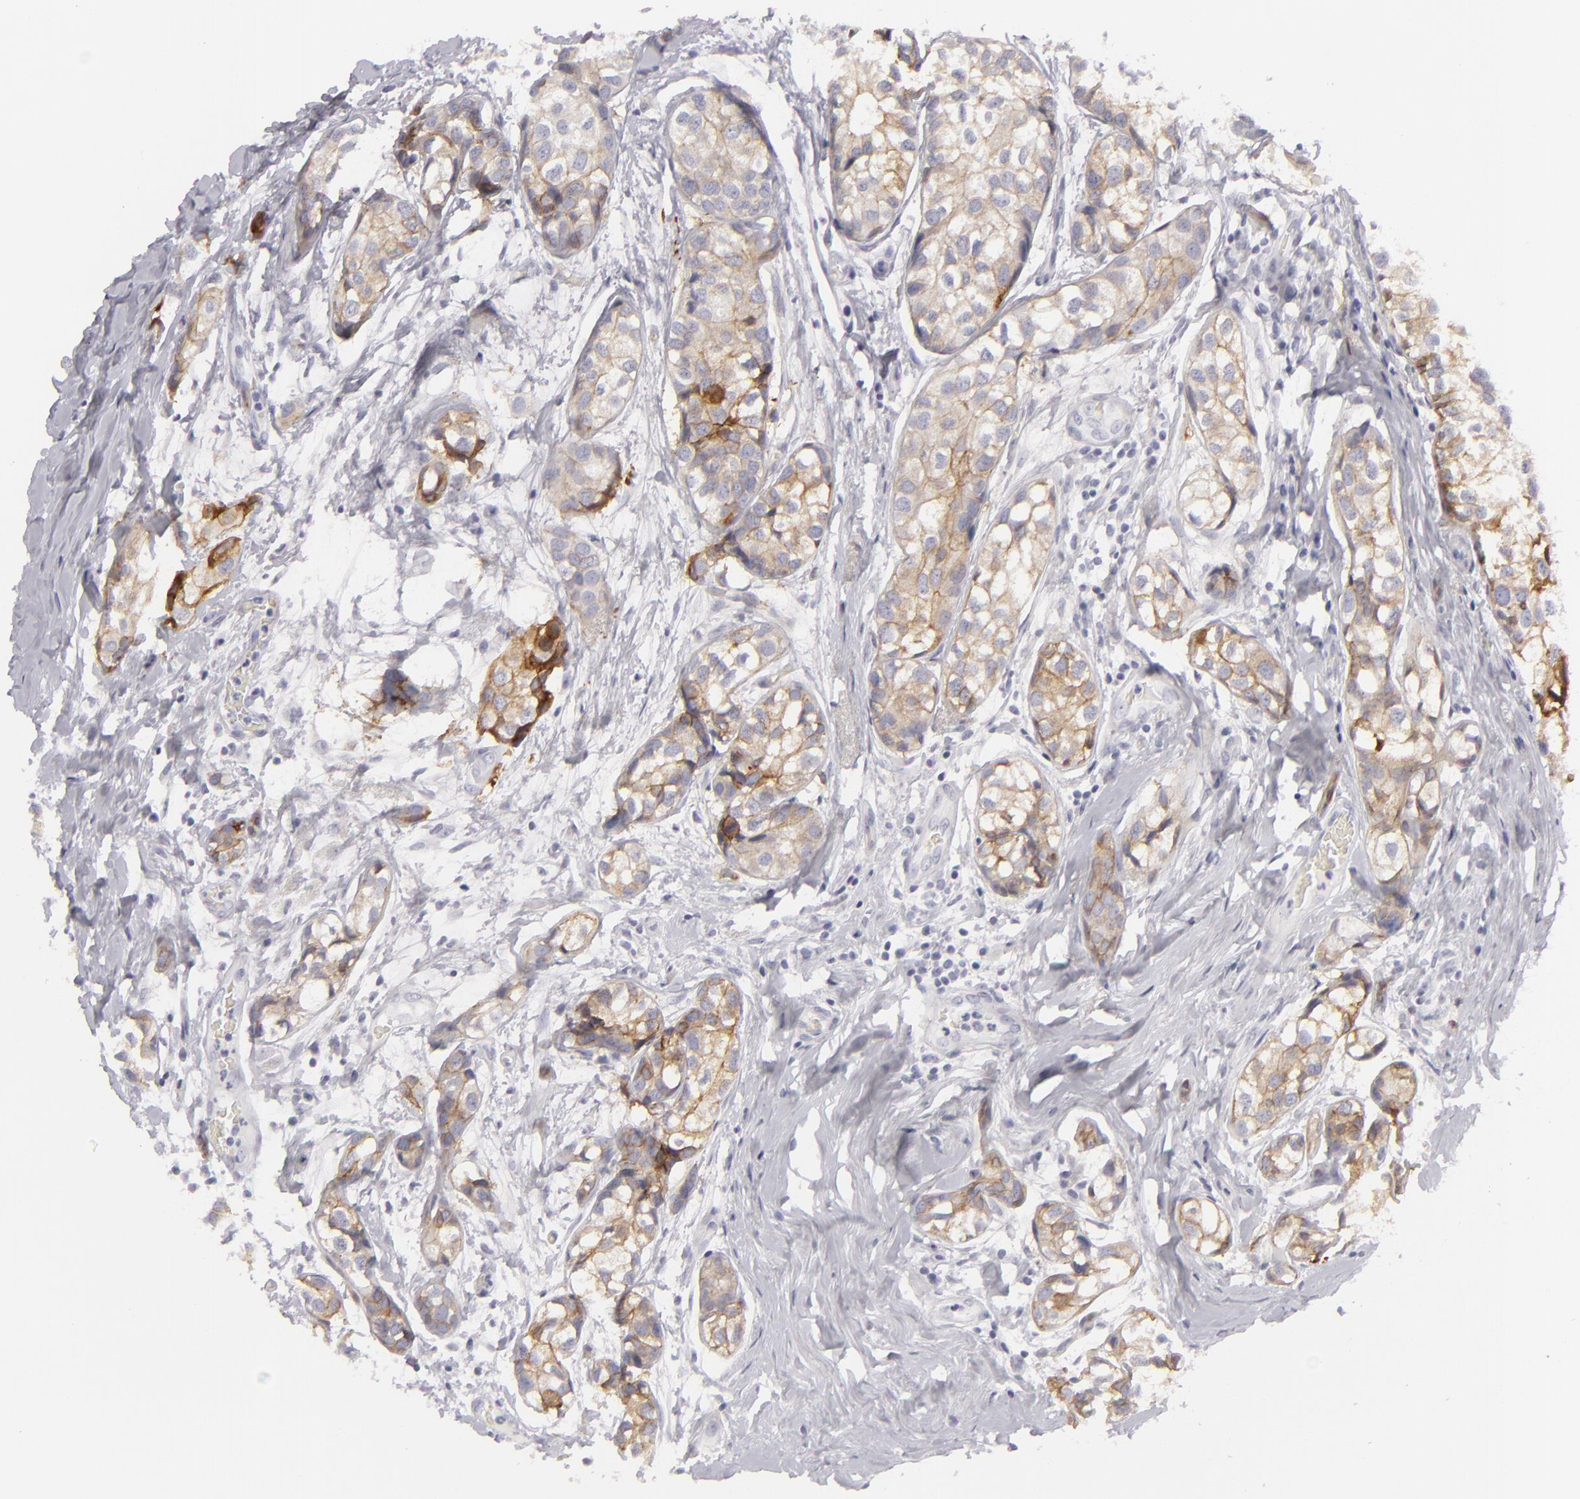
{"staining": {"intensity": "moderate", "quantity": "25%-75%", "location": "cytoplasmic/membranous"}, "tissue": "breast cancer", "cell_type": "Tumor cells", "image_type": "cancer", "snomed": [{"axis": "morphology", "description": "Duct carcinoma"}, {"axis": "topography", "description": "Breast"}], "caption": "Tumor cells show moderate cytoplasmic/membranous expression in about 25%-75% of cells in infiltrating ductal carcinoma (breast).", "gene": "JUP", "patient": {"sex": "female", "age": 68}}